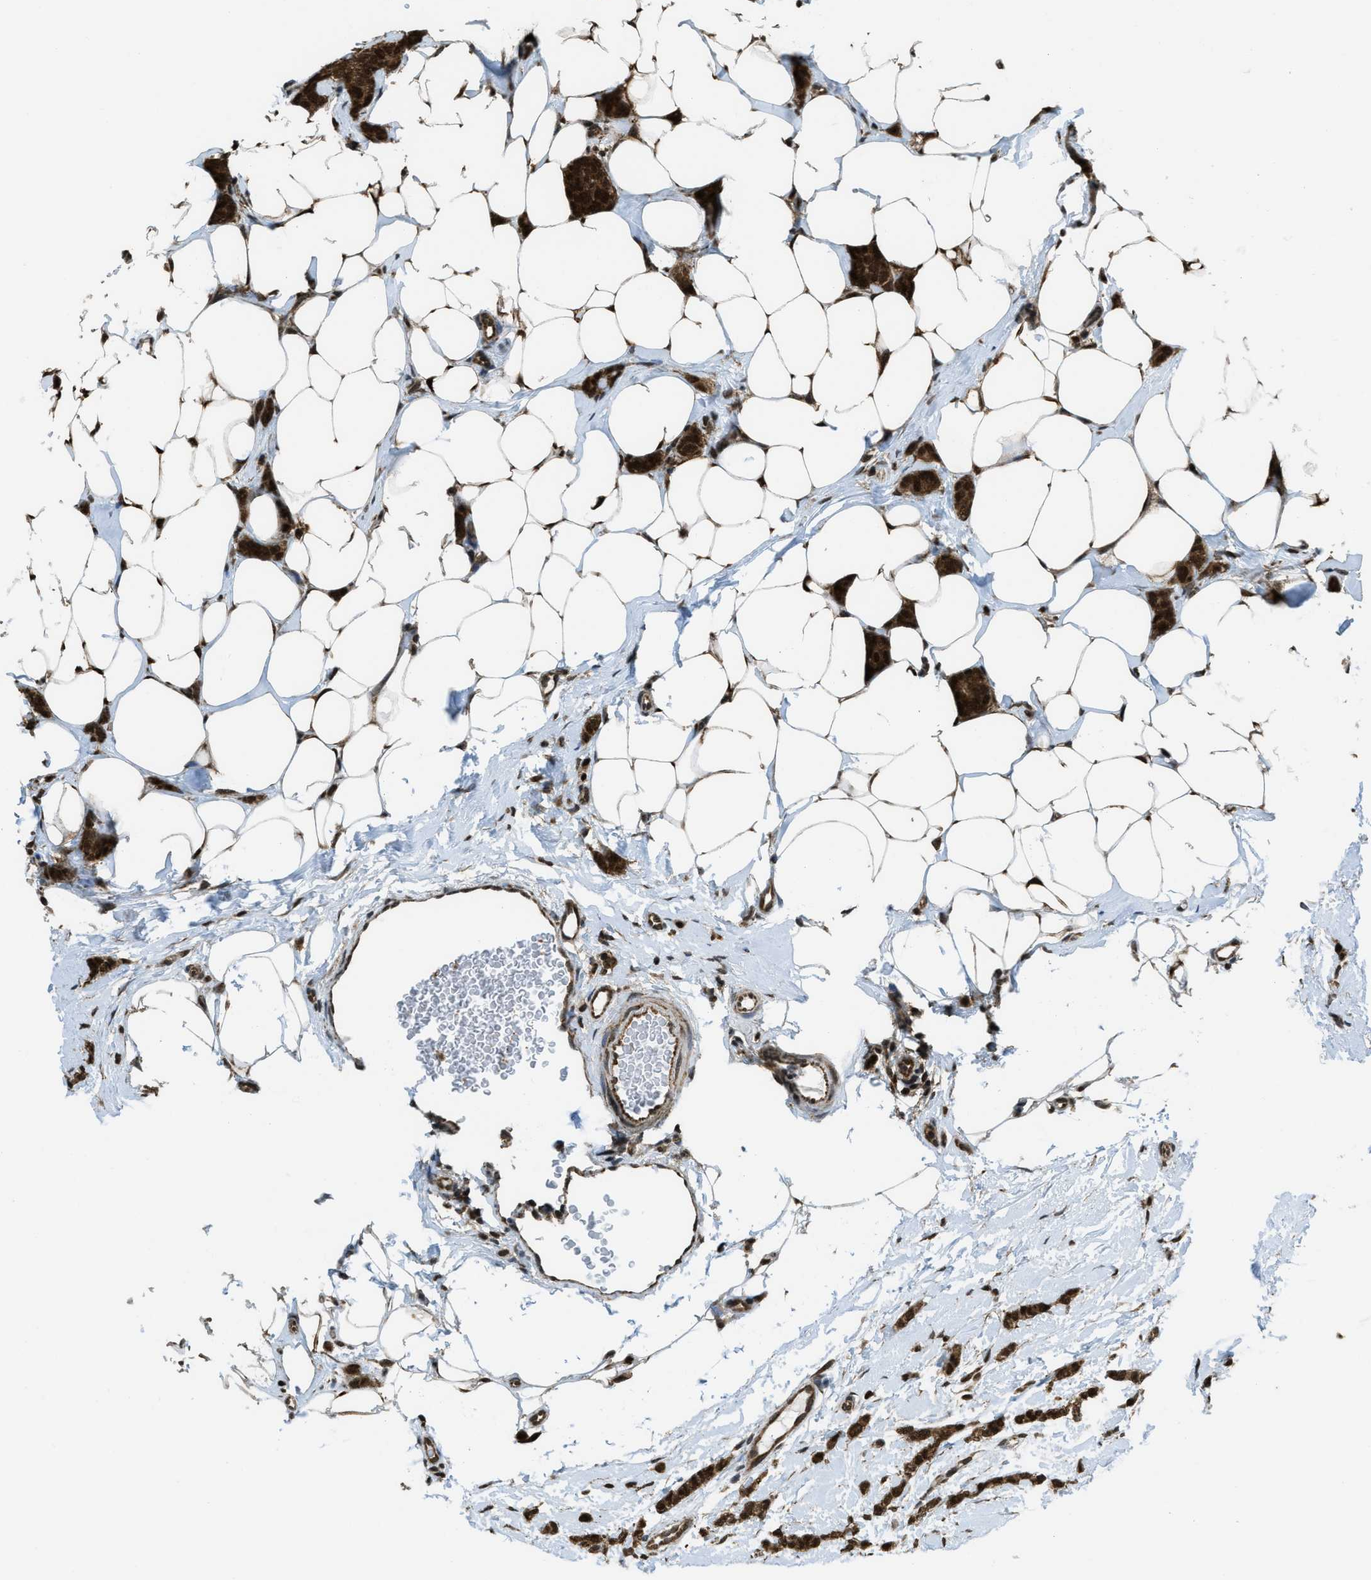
{"staining": {"intensity": "strong", "quantity": ">75%", "location": "cytoplasmic/membranous,nuclear"}, "tissue": "breast cancer", "cell_type": "Tumor cells", "image_type": "cancer", "snomed": [{"axis": "morphology", "description": "Lobular carcinoma"}, {"axis": "topography", "description": "Breast"}], "caption": "A brown stain shows strong cytoplasmic/membranous and nuclear positivity of a protein in human breast cancer (lobular carcinoma) tumor cells.", "gene": "TNPO1", "patient": {"sex": "female", "age": 55}}